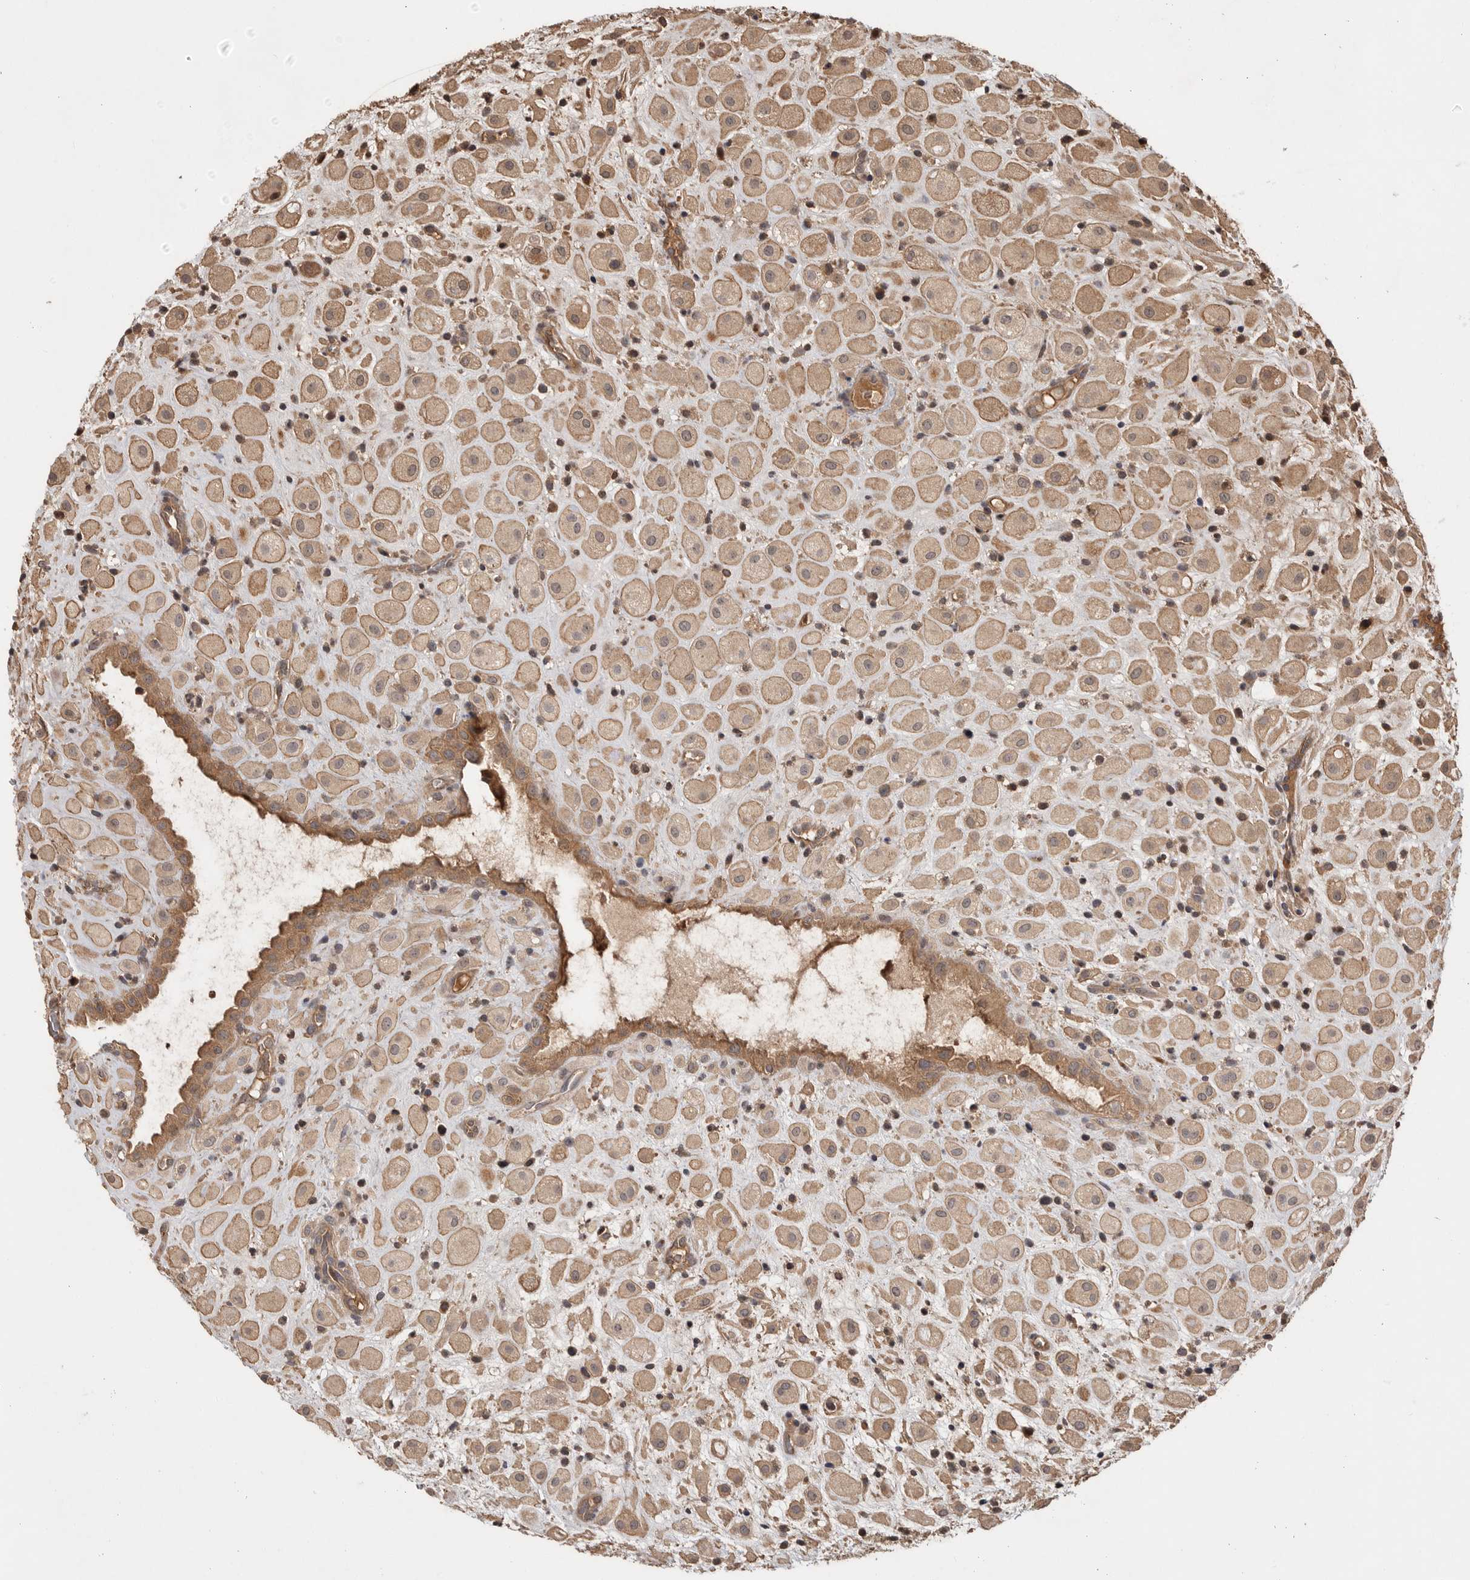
{"staining": {"intensity": "moderate", "quantity": ">75%", "location": "cytoplasmic/membranous"}, "tissue": "placenta", "cell_type": "Decidual cells", "image_type": "normal", "snomed": [{"axis": "morphology", "description": "Normal tissue, NOS"}, {"axis": "topography", "description": "Placenta"}], "caption": "DAB immunohistochemical staining of unremarkable human placenta displays moderate cytoplasmic/membranous protein expression in approximately >75% of decidual cells. (DAB (3,3'-diaminobenzidine) IHC with brightfield microscopy, high magnification).", "gene": "VN1R4", "patient": {"sex": "female", "age": 35}}